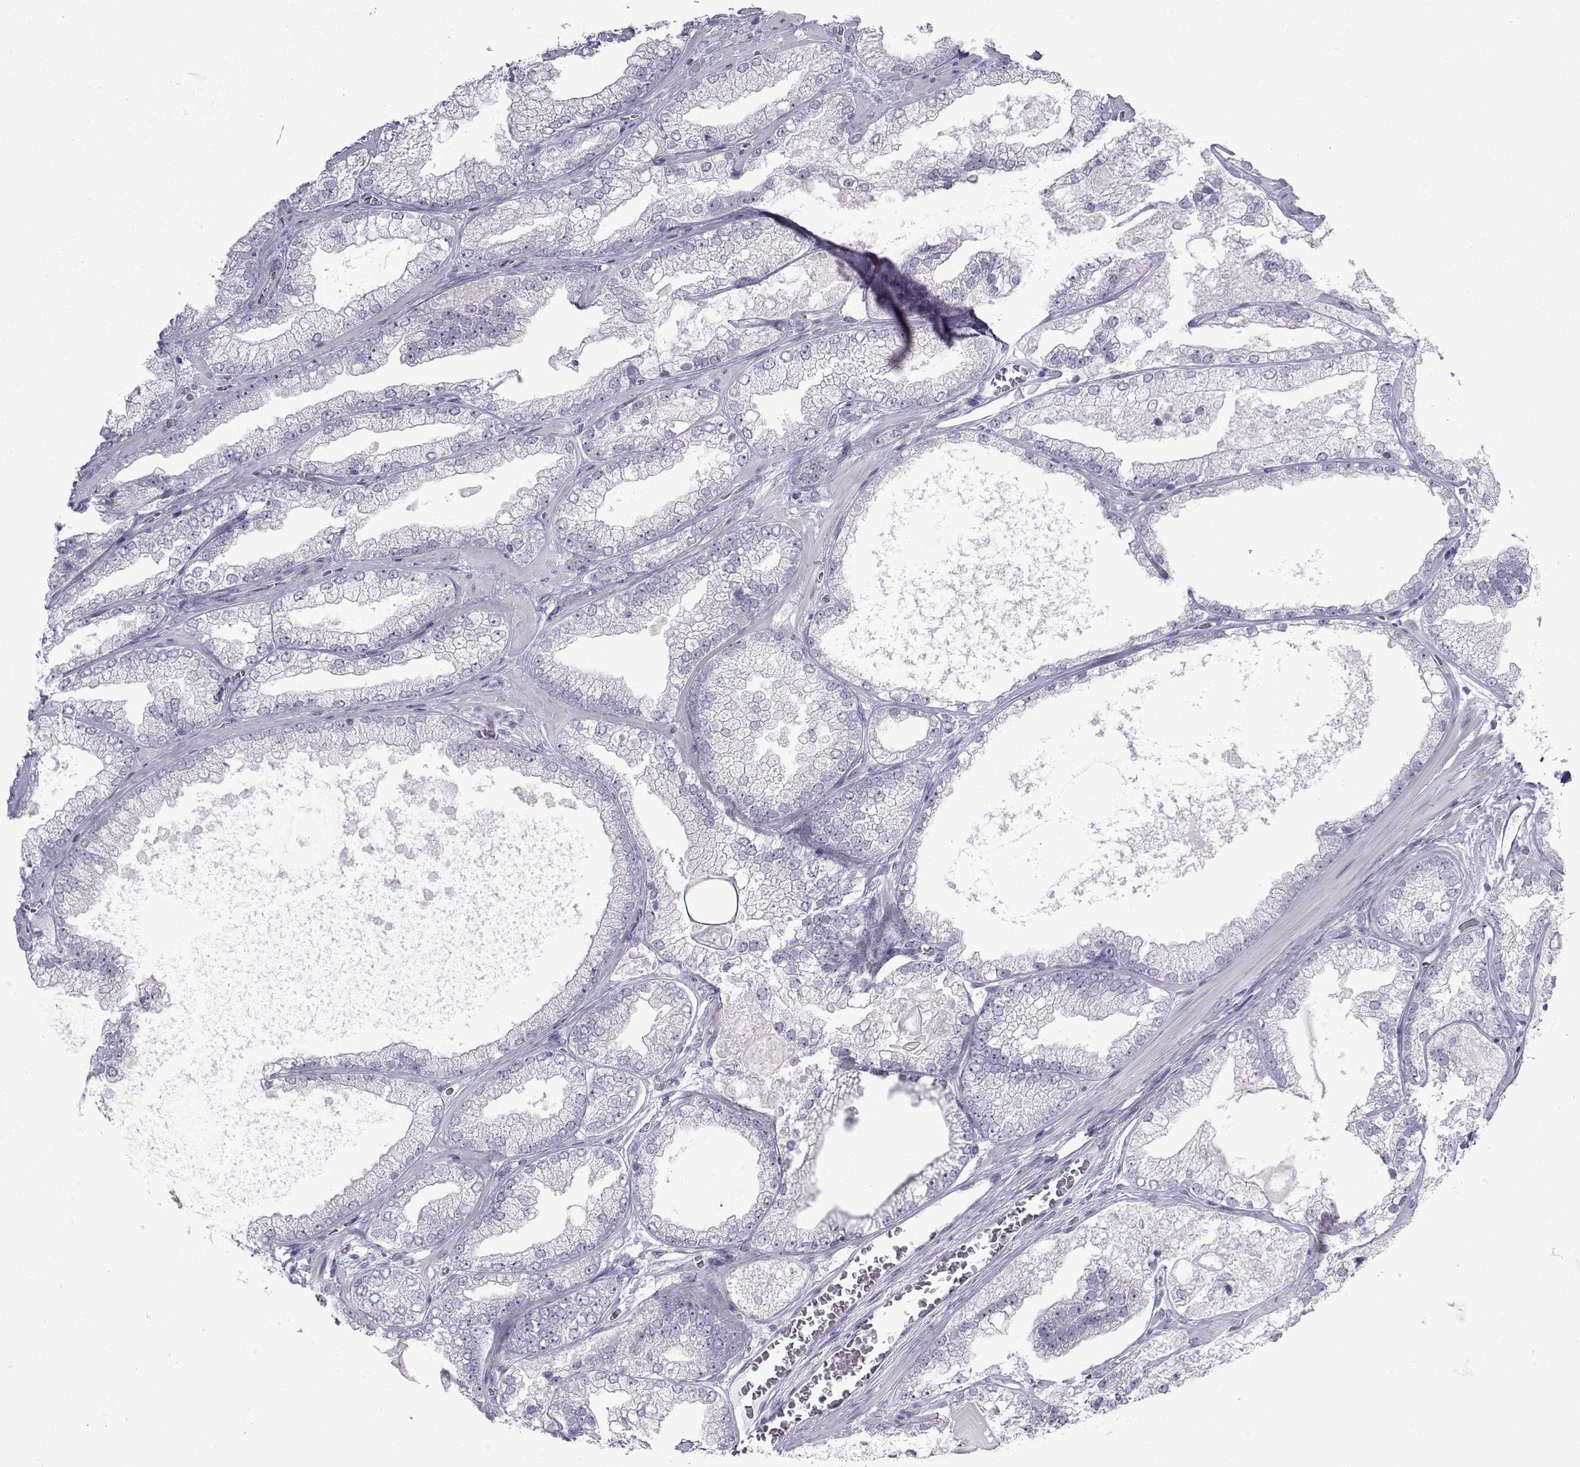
{"staining": {"intensity": "negative", "quantity": "none", "location": "none"}, "tissue": "prostate cancer", "cell_type": "Tumor cells", "image_type": "cancer", "snomed": [{"axis": "morphology", "description": "Adenocarcinoma, Low grade"}, {"axis": "topography", "description": "Prostate"}], "caption": "A histopathology image of human low-grade adenocarcinoma (prostate) is negative for staining in tumor cells.", "gene": "CFAP53", "patient": {"sex": "male", "age": 57}}